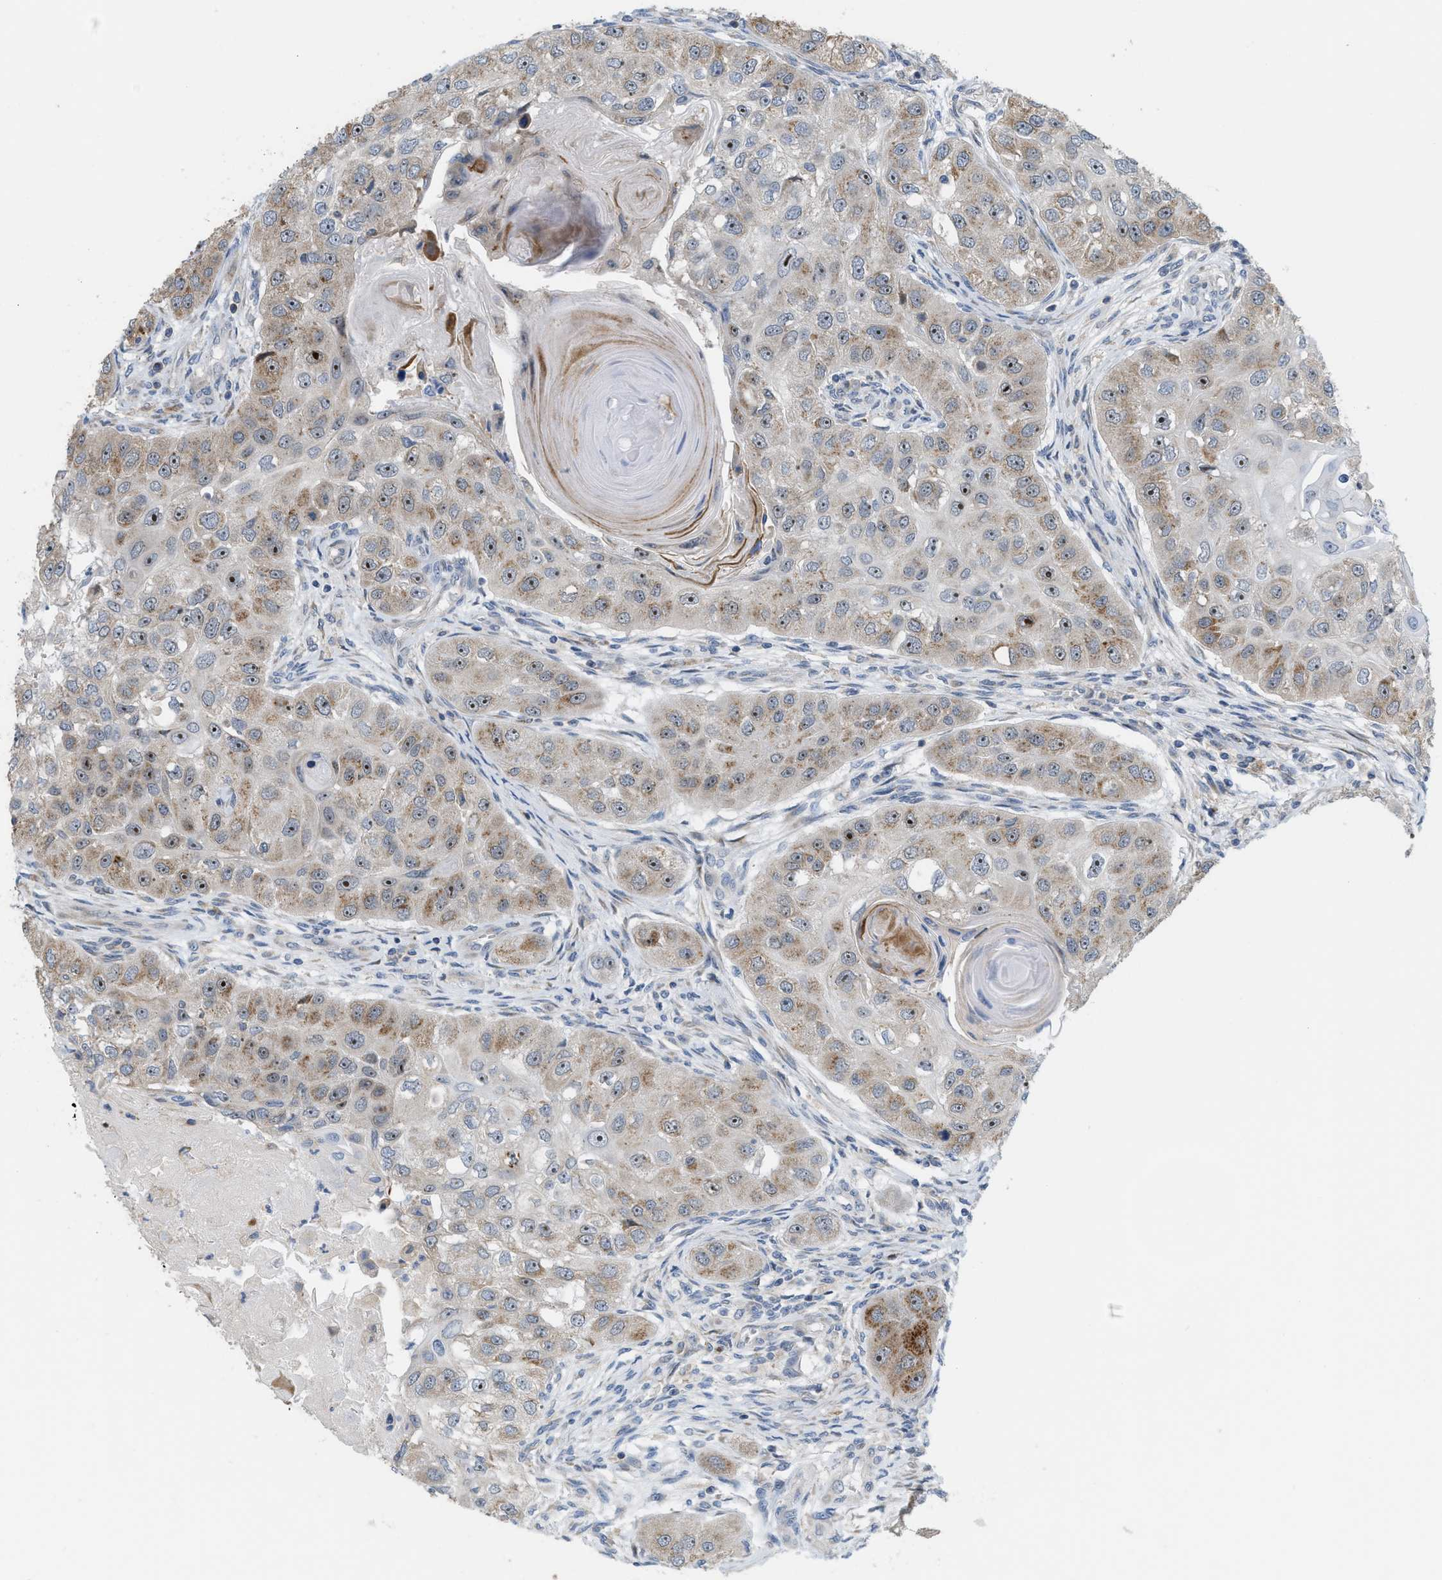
{"staining": {"intensity": "moderate", "quantity": "25%-75%", "location": "cytoplasmic/membranous,nuclear"}, "tissue": "head and neck cancer", "cell_type": "Tumor cells", "image_type": "cancer", "snomed": [{"axis": "morphology", "description": "Normal tissue, NOS"}, {"axis": "morphology", "description": "Squamous cell carcinoma, NOS"}, {"axis": "topography", "description": "Skeletal muscle"}, {"axis": "topography", "description": "Head-Neck"}], "caption": "Head and neck cancer (squamous cell carcinoma) stained with a protein marker displays moderate staining in tumor cells.", "gene": "DIPK1A", "patient": {"sex": "male", "age": 51}}